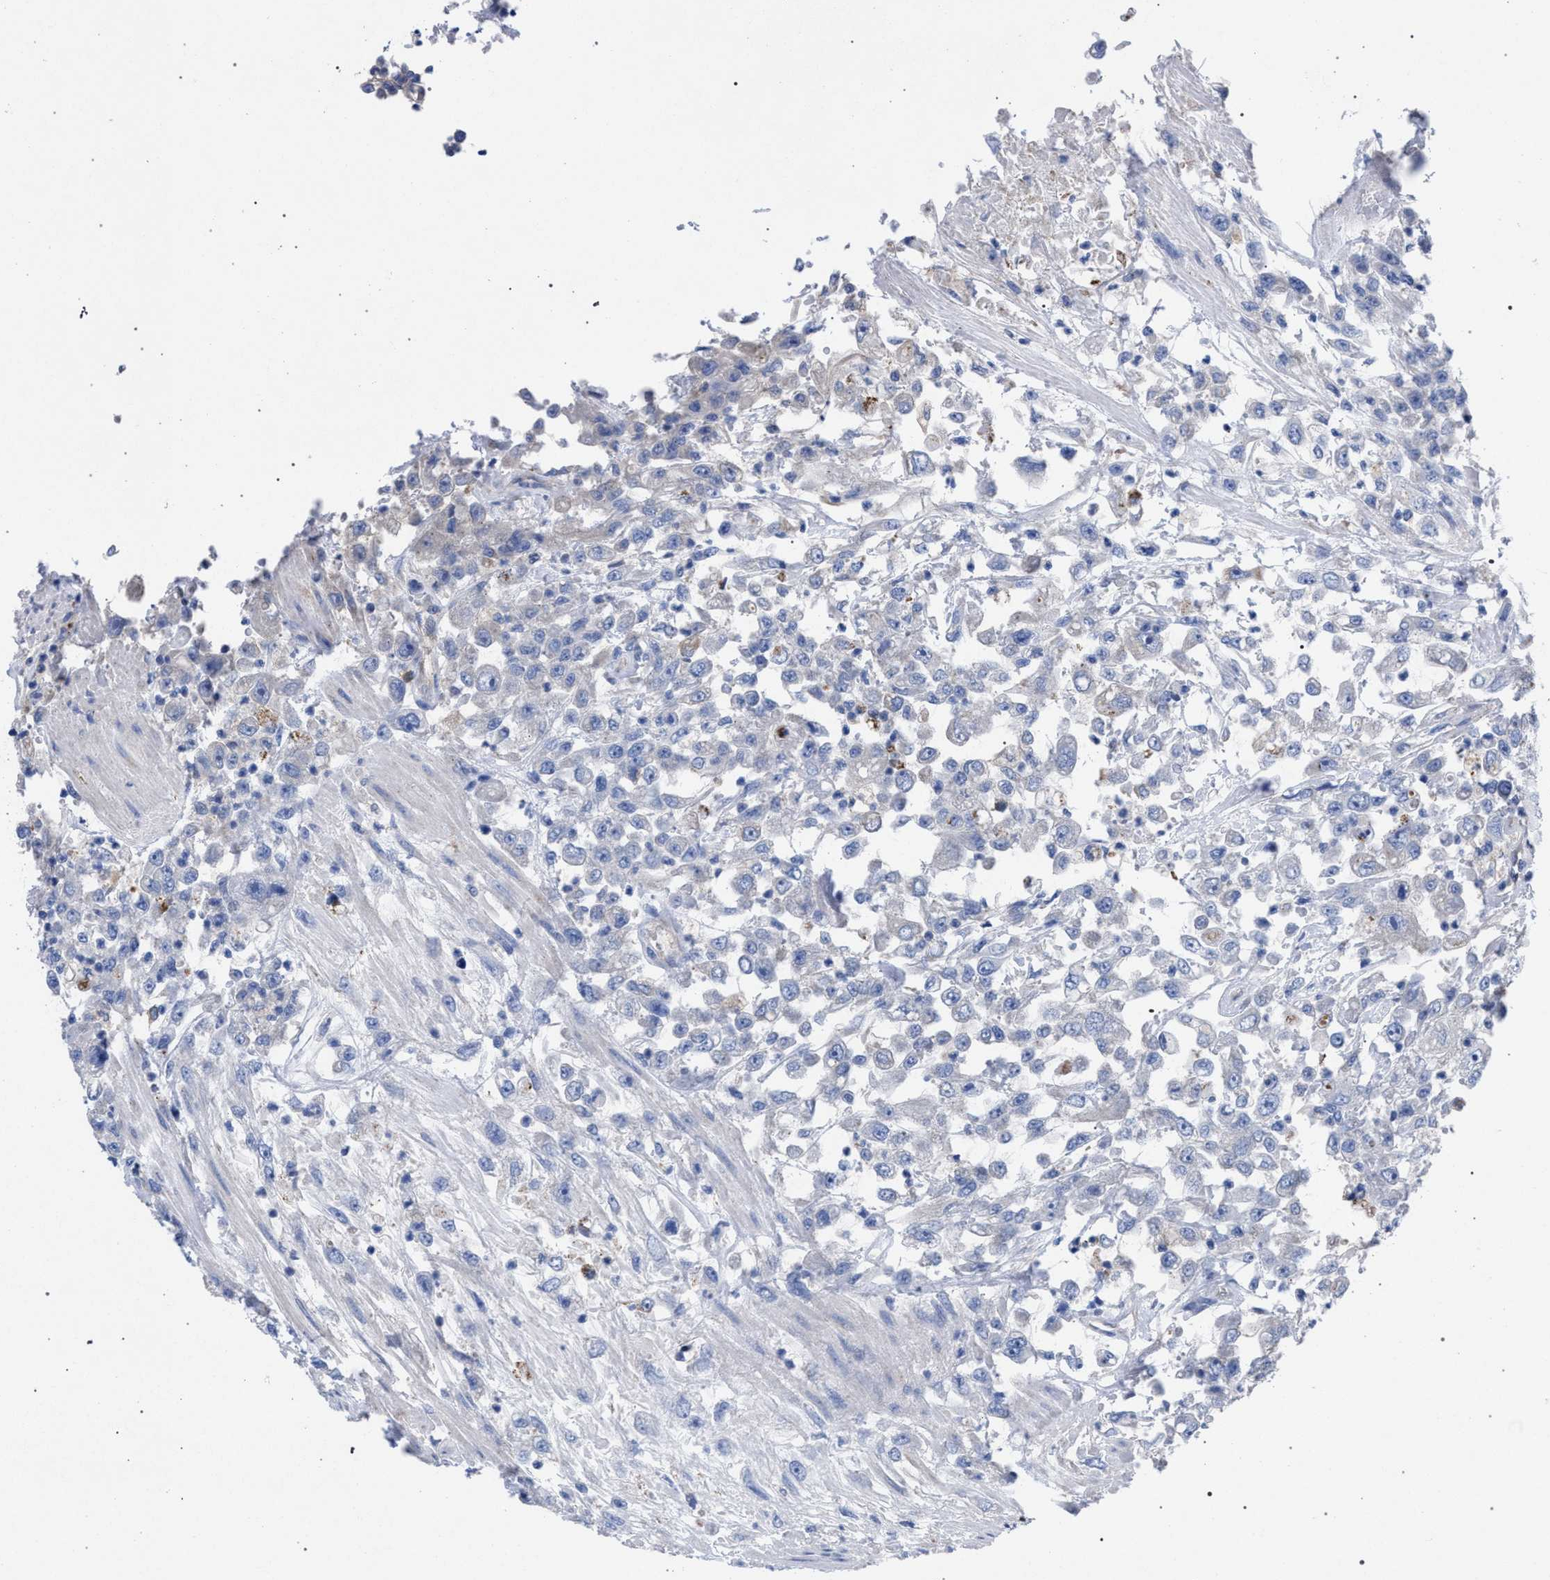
{"staining": {"intensity": "negative", "quantity": "none", "location": "none"}, "tissue": "urothelial cancer", "cell_type": "Tumor cells", "image_type": "cancer", "snomed": [{"axis": "morphology", "description": "Urothelial carcinoma, High grade"}, {"axis": "topography", "description": "Urinary bladder"}], "caption": "Tumor cells show no significant protein staining in urothelial carcinoma (high-grade).", "gene": "GMPR", "patient": {"sex": "male", "age": 46}}